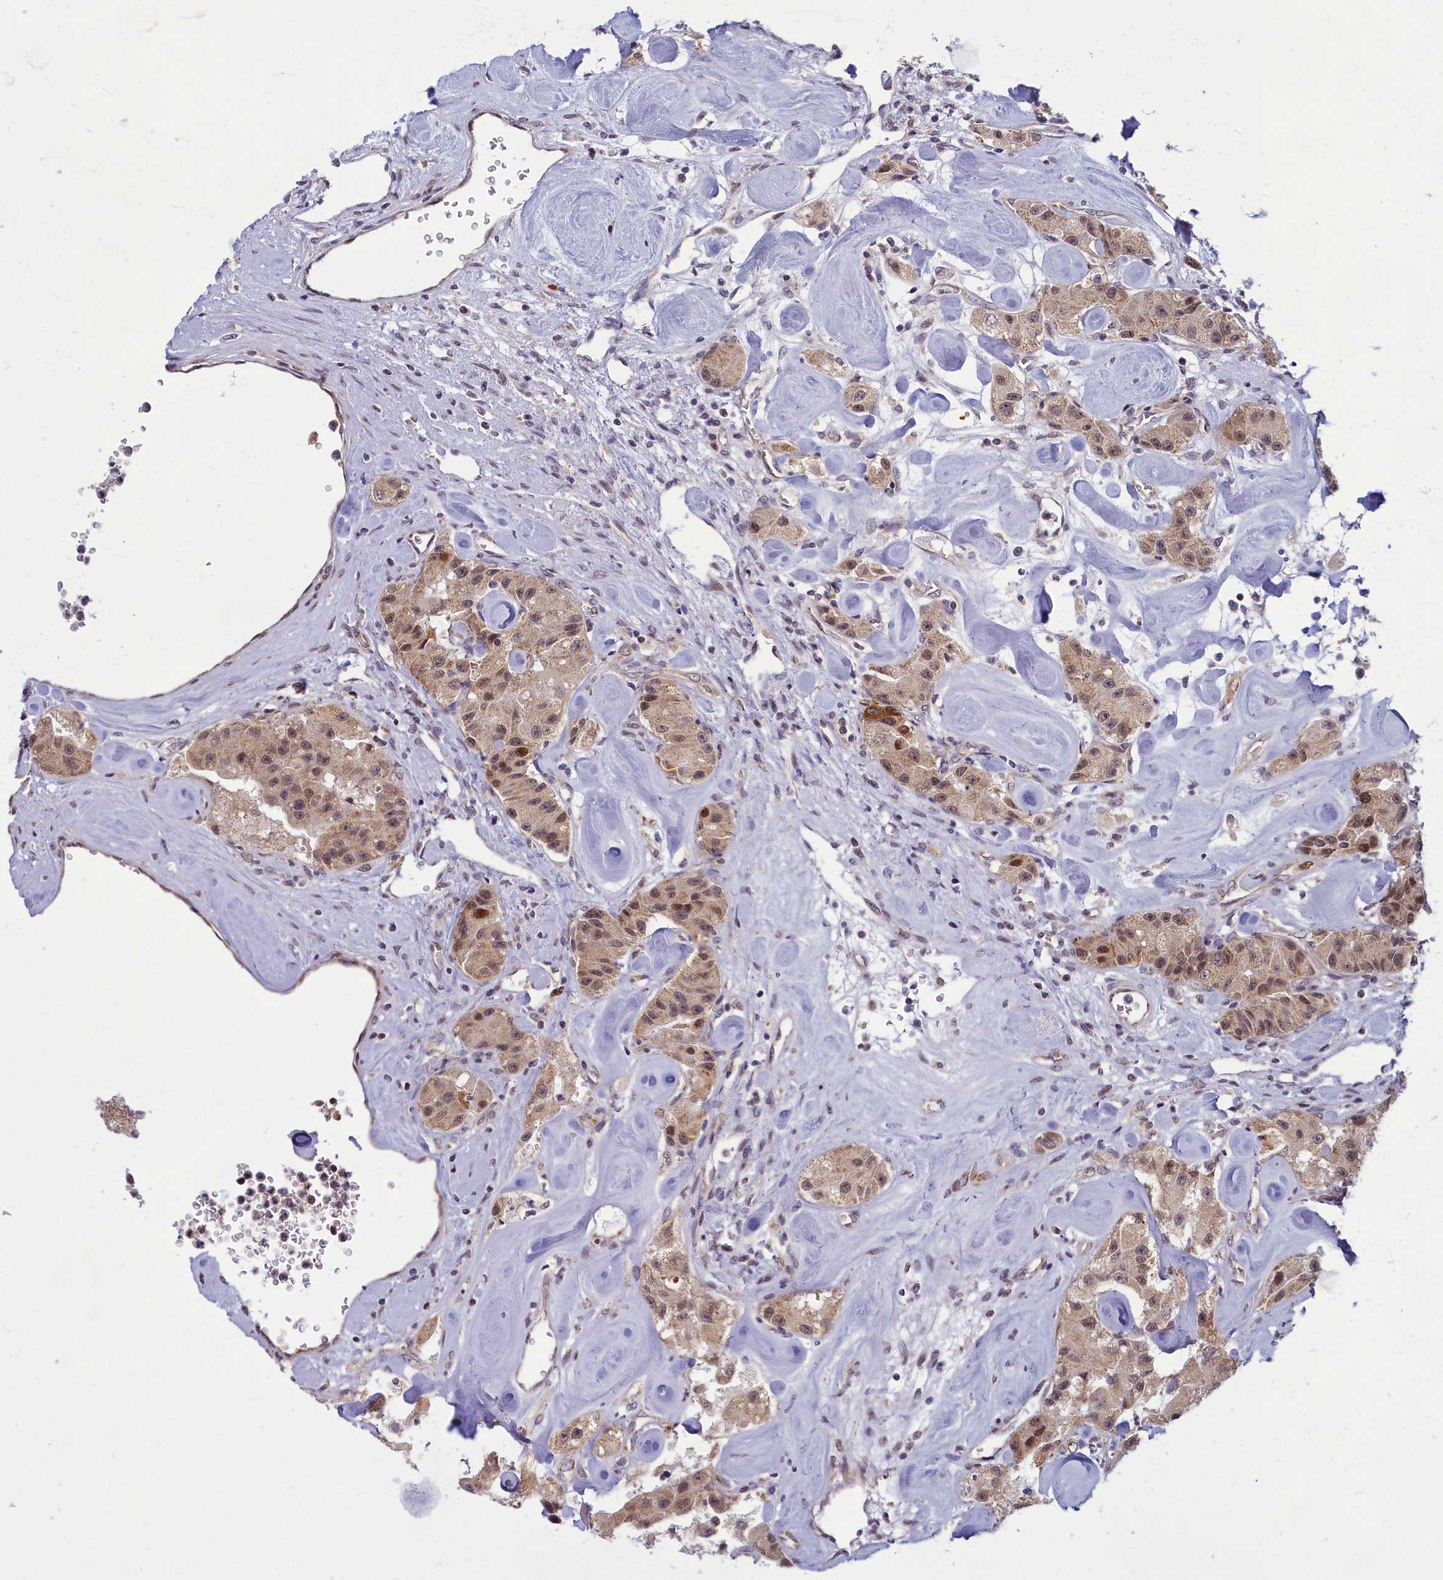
{"staining": {"intensity": "moderate", "quantity": ">75%", "location": "nuclear"}, "tissue": "carcinoid", "cell_type": "Tumor cells", "image_type": "cancer", "snomed": [{"axis": "morphology", "description": "Carcinoid, malignant, NOS"}, {"axis": "topography", "description": "Pancreas"}], "caption": "Malignant carcinoid stained with a protein marker reveals moderate staining in tumor cells.", "gene": "EARS2", "patient": {"sex": "male", "age": 41}}